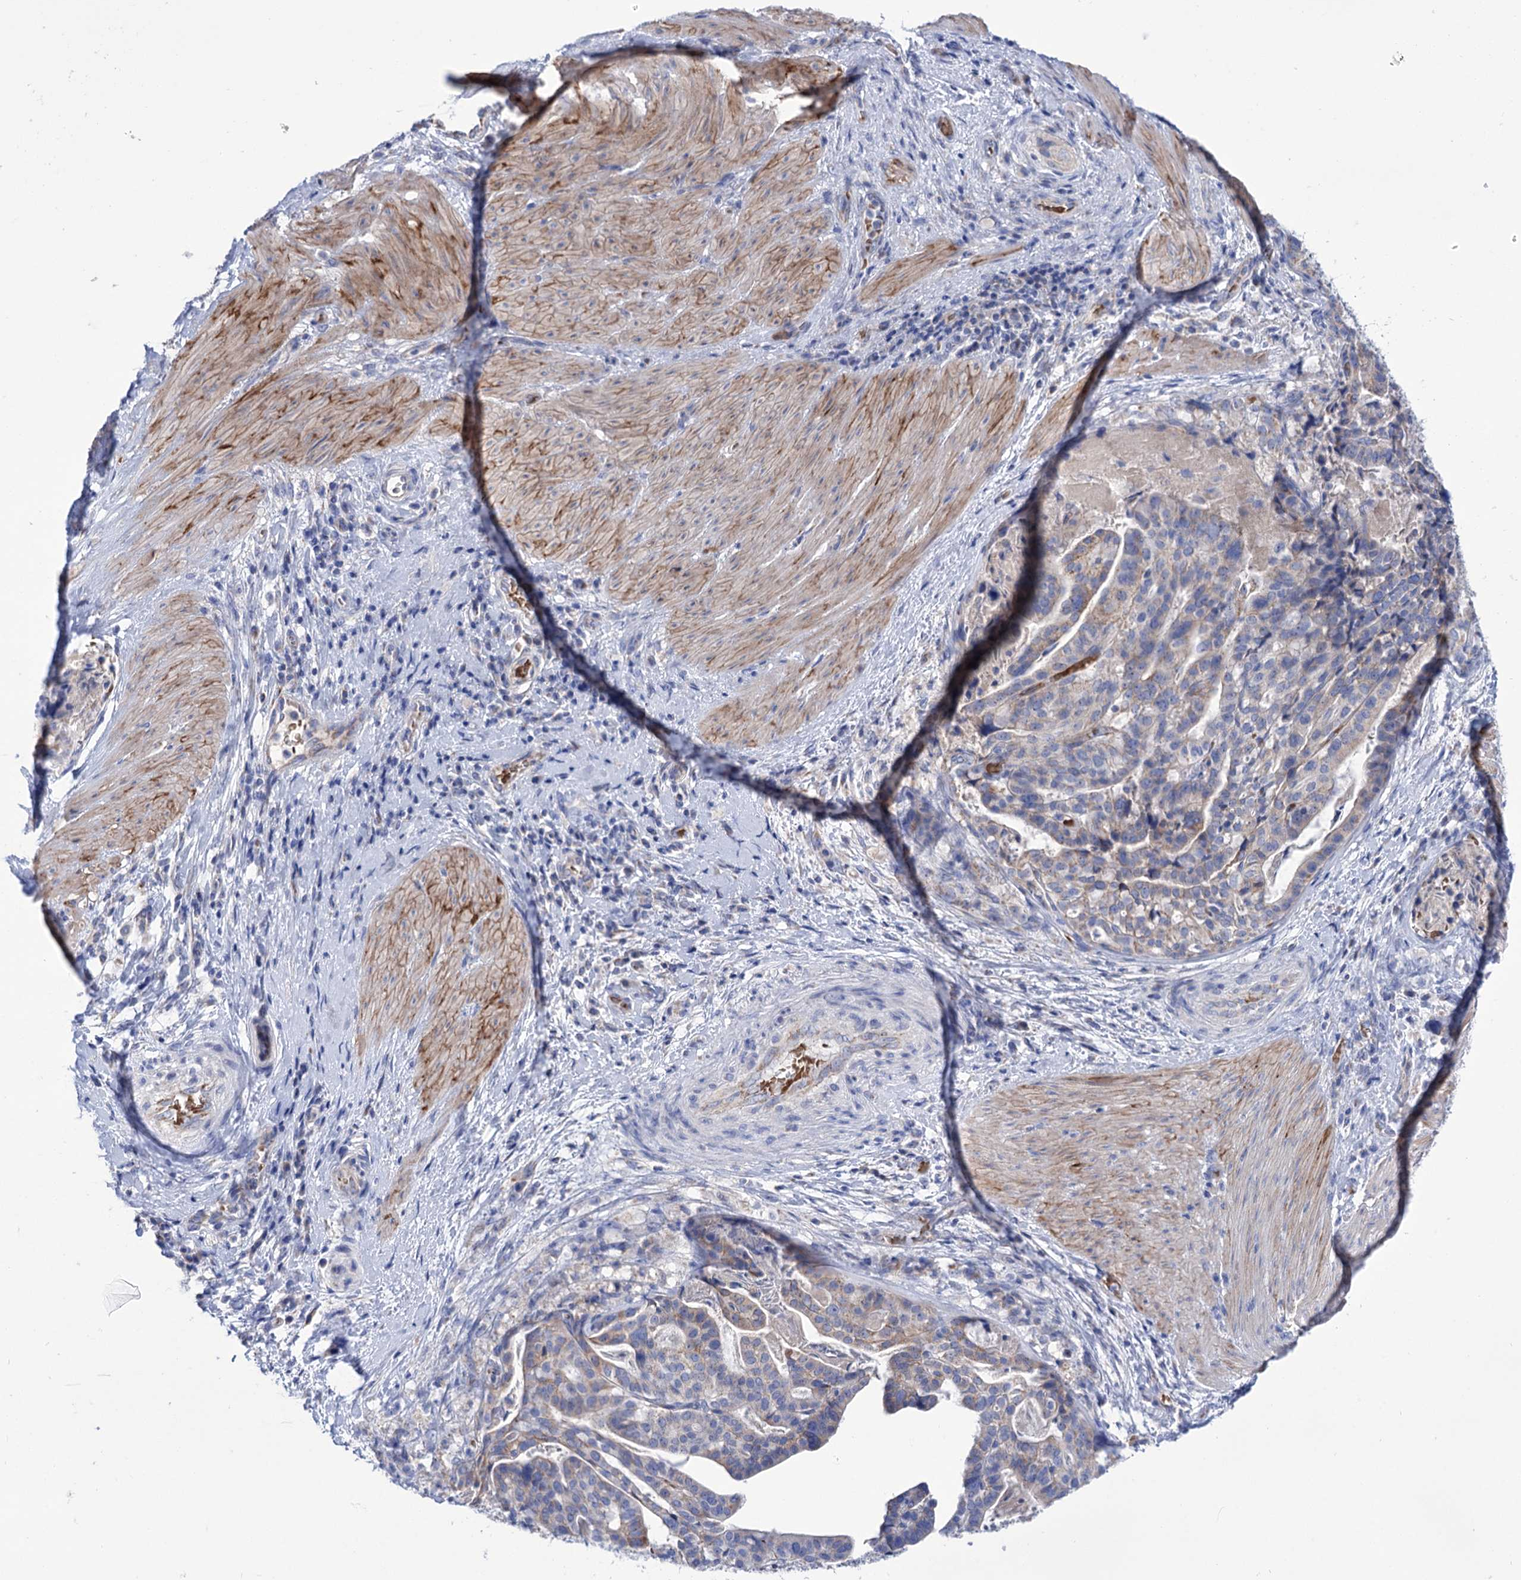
{"staining": {"intensity": "weak", "quantity": "<25%", "location": "cytoplasmic/membranous"}, "tissue": "stomach cancer", "cell_type": "Tumor cells", "image_type": "cancer", "snomed": [{"axis": "morphology", "description": "Adenocarcinoma, NOS"}, {"axis": "topography", "description": "Stomach"}], "caption": "Tumor cells are negative for protein expression in human adenocarcinoma (stomach).", "gene": "YARS2", "patient": {"sex": "male", "age": 48}}